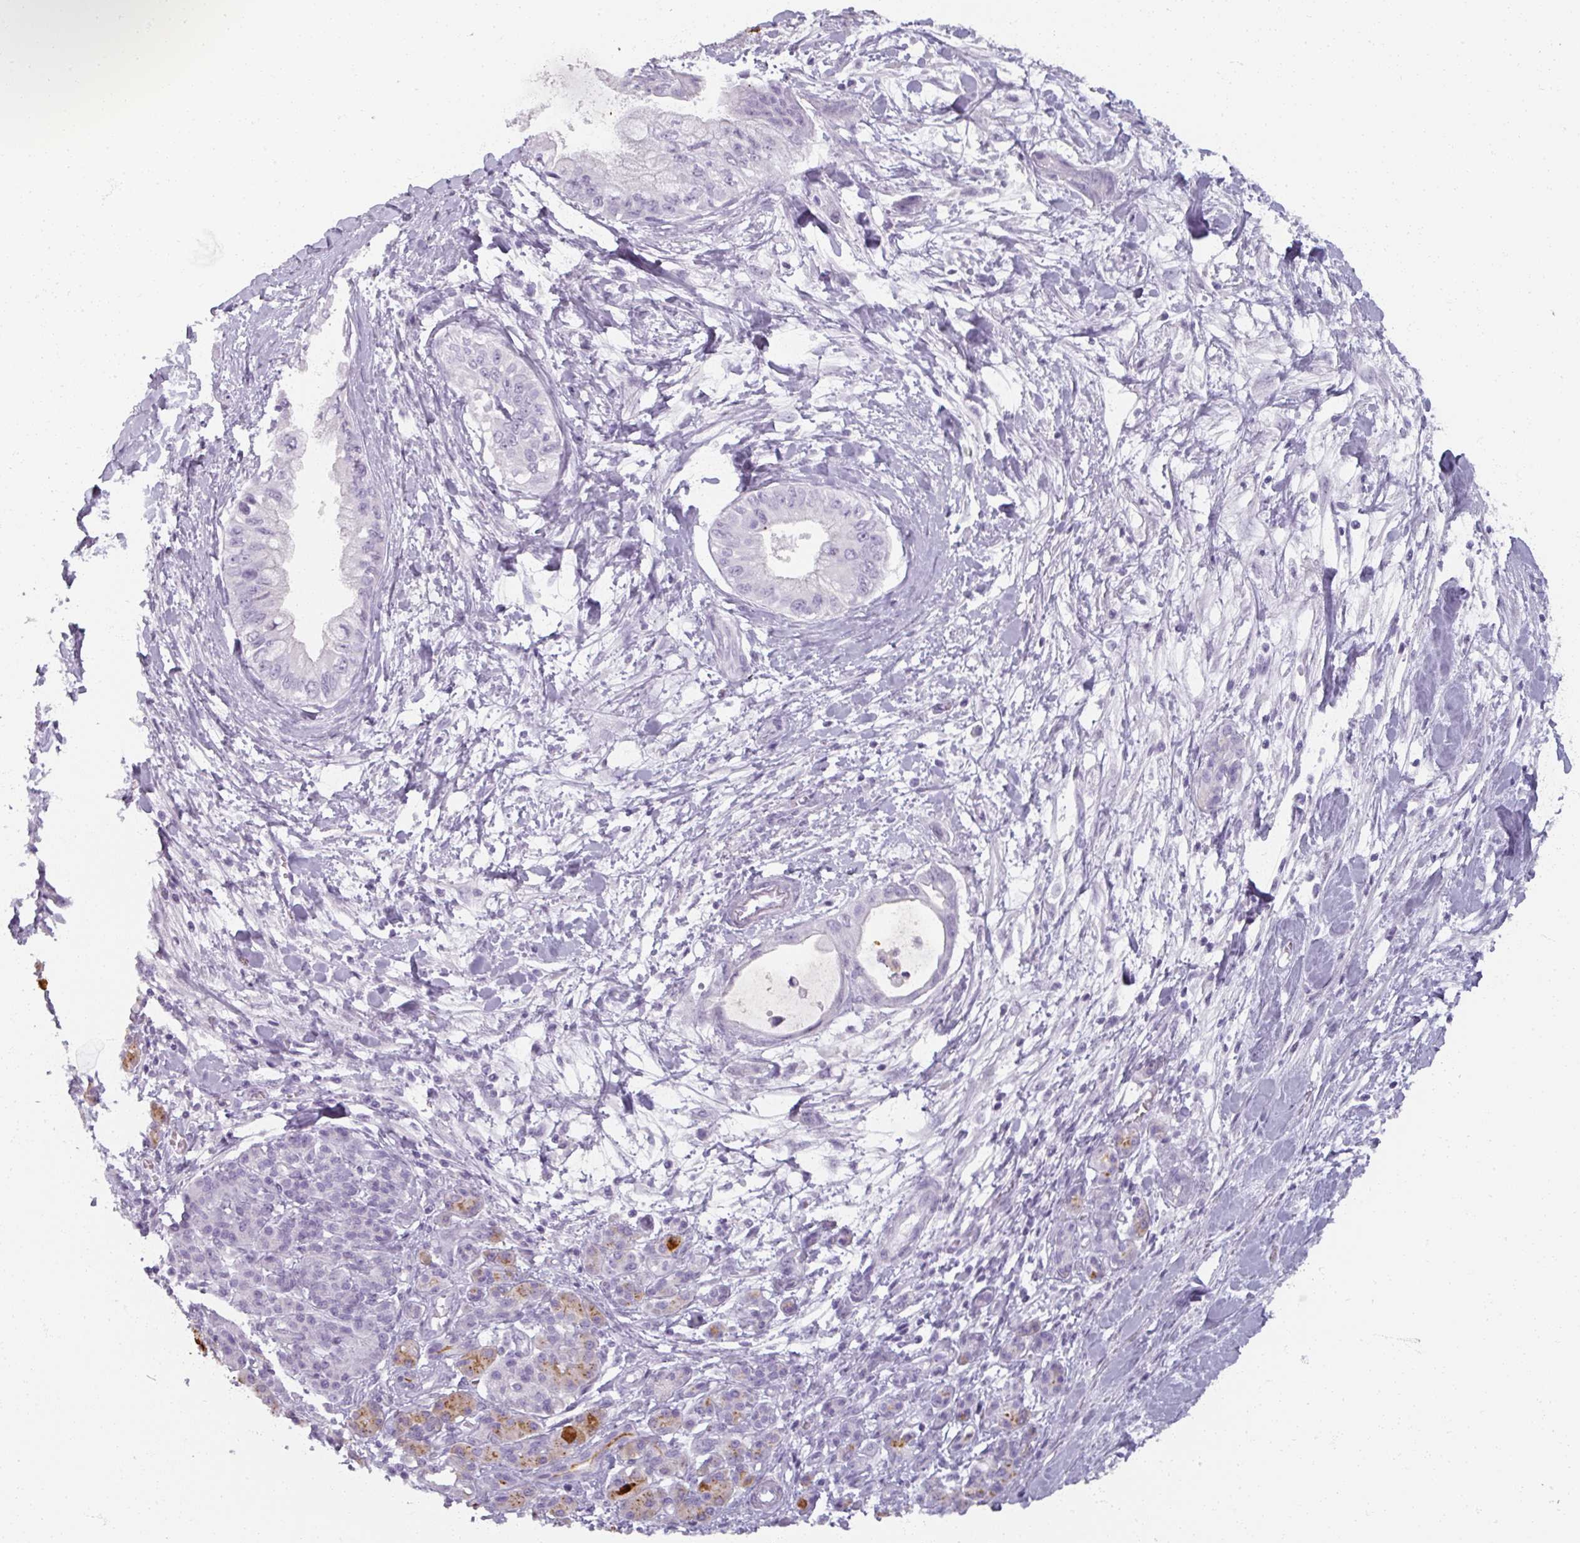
{"staining": {"intensity": "negative", "quantity": "none", "location": "none"}, "tissue": "pancreatic cancer", "cell_type": "Tumor cells", "image_type": "cancer", "snomed": [{"axis": "morphology", "description": "Adenocarcinoma, NOS"}, {"axis": "topography", "description": "Pancreas"}], "caption": "High magnification brightfield microscopy of pancreatic cancer stained with DAB (3,3'-diaminobenzidine) (brown) and counterstained with hematoxylin (blue): tumor cells show no significant expression.", "gene": "REG3G", "patient": {"sex": "male", "age": 48}}